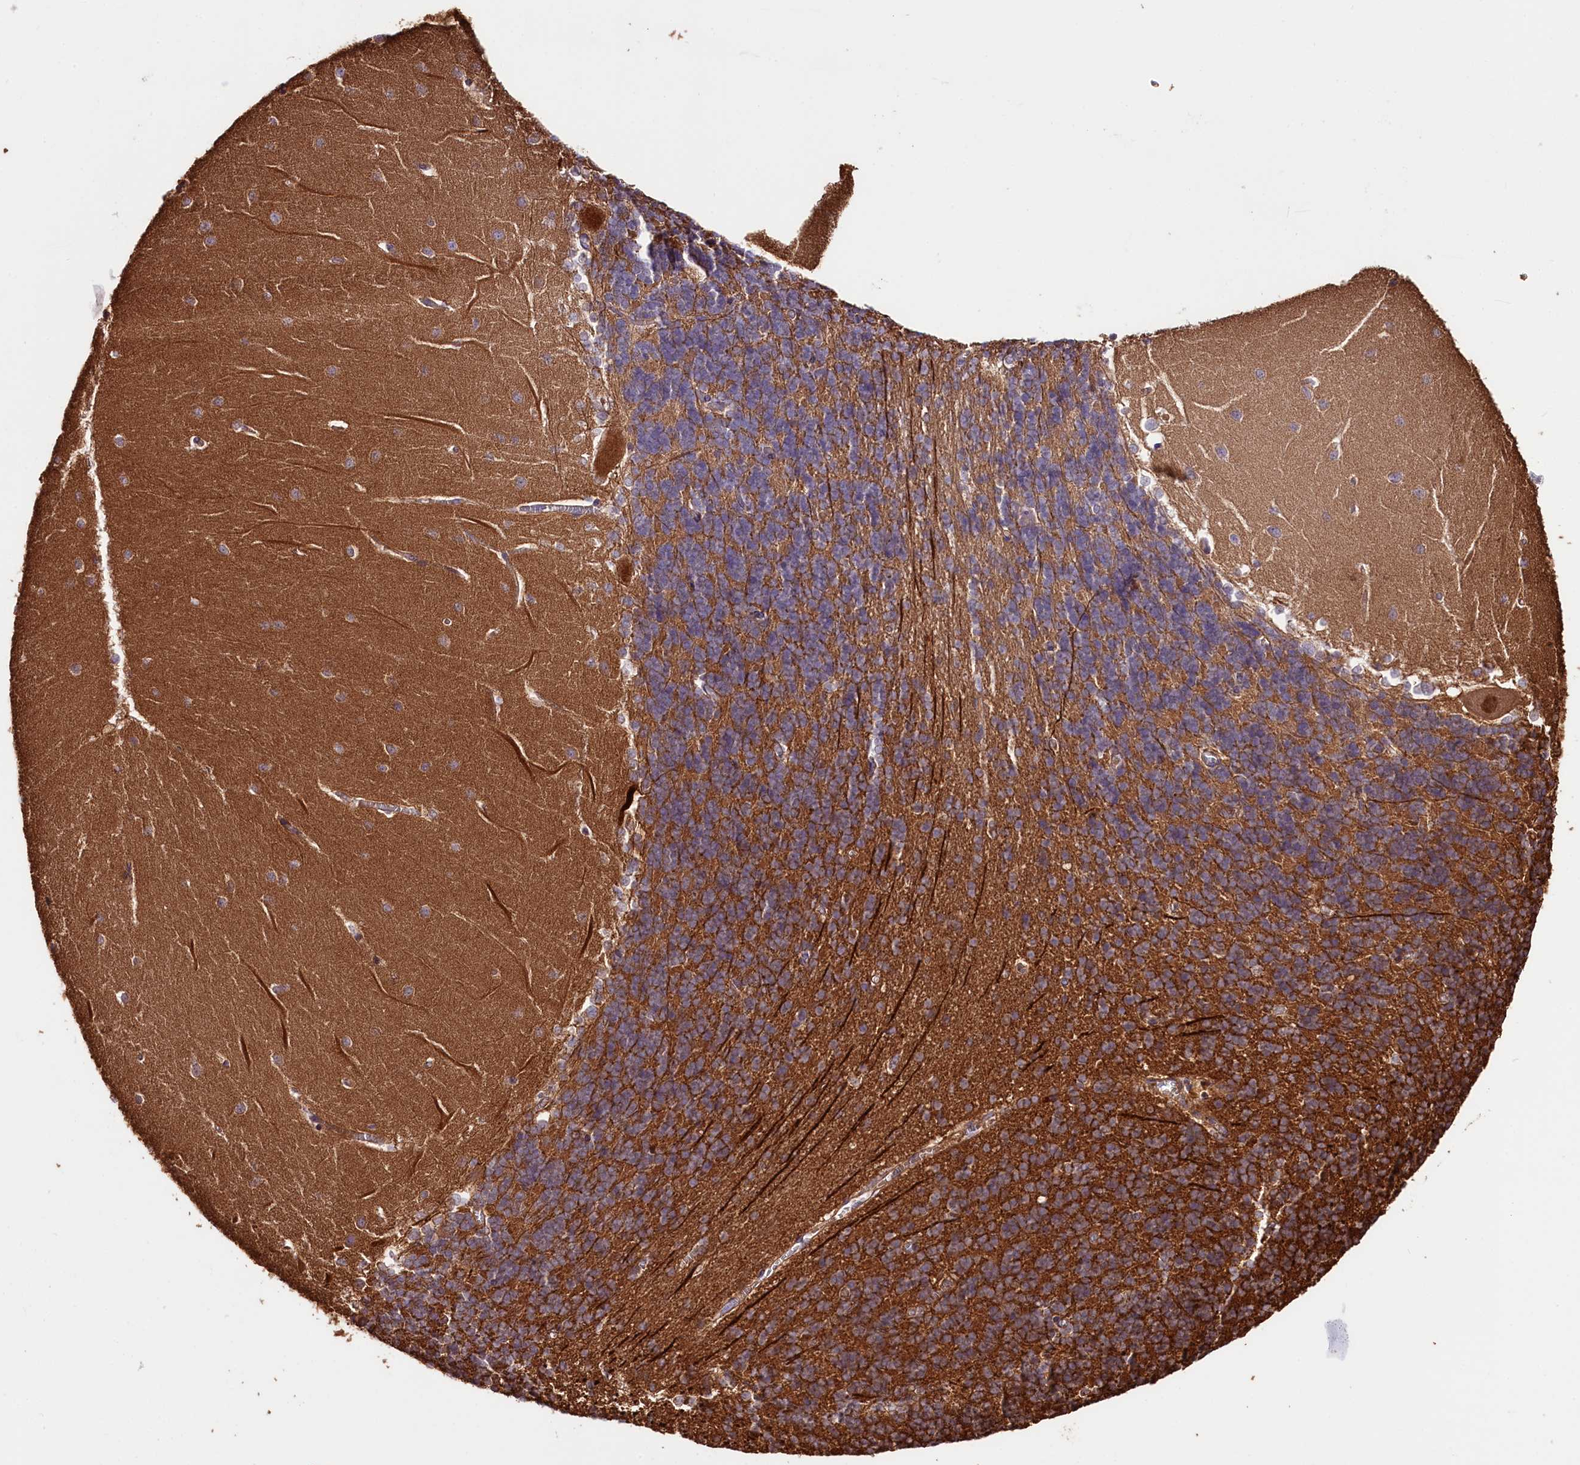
{"staining": {"intensity": "moderate", "quantity": ">75%", "location": "cytoplasmic/membranous"}, "tissue": "cerebellum", "cell_type": "Cells in granular layer", "image_type": "normal", "snomed": [{"axis": "morphology", "description": "Normal tissue, NOS"}, {"axis": "topography", "description": "Cerebellum"}], "caption": "A histopathology image of cerebellum stained for a protein exhibits moderate cytoplasmic/membranous brown staining in cells in granular layer. (DAB IHC, brown staining for protein, blue staining for nuclei).", "gene": "CEP295", "patient": {"sex": "male", "age": 37}}